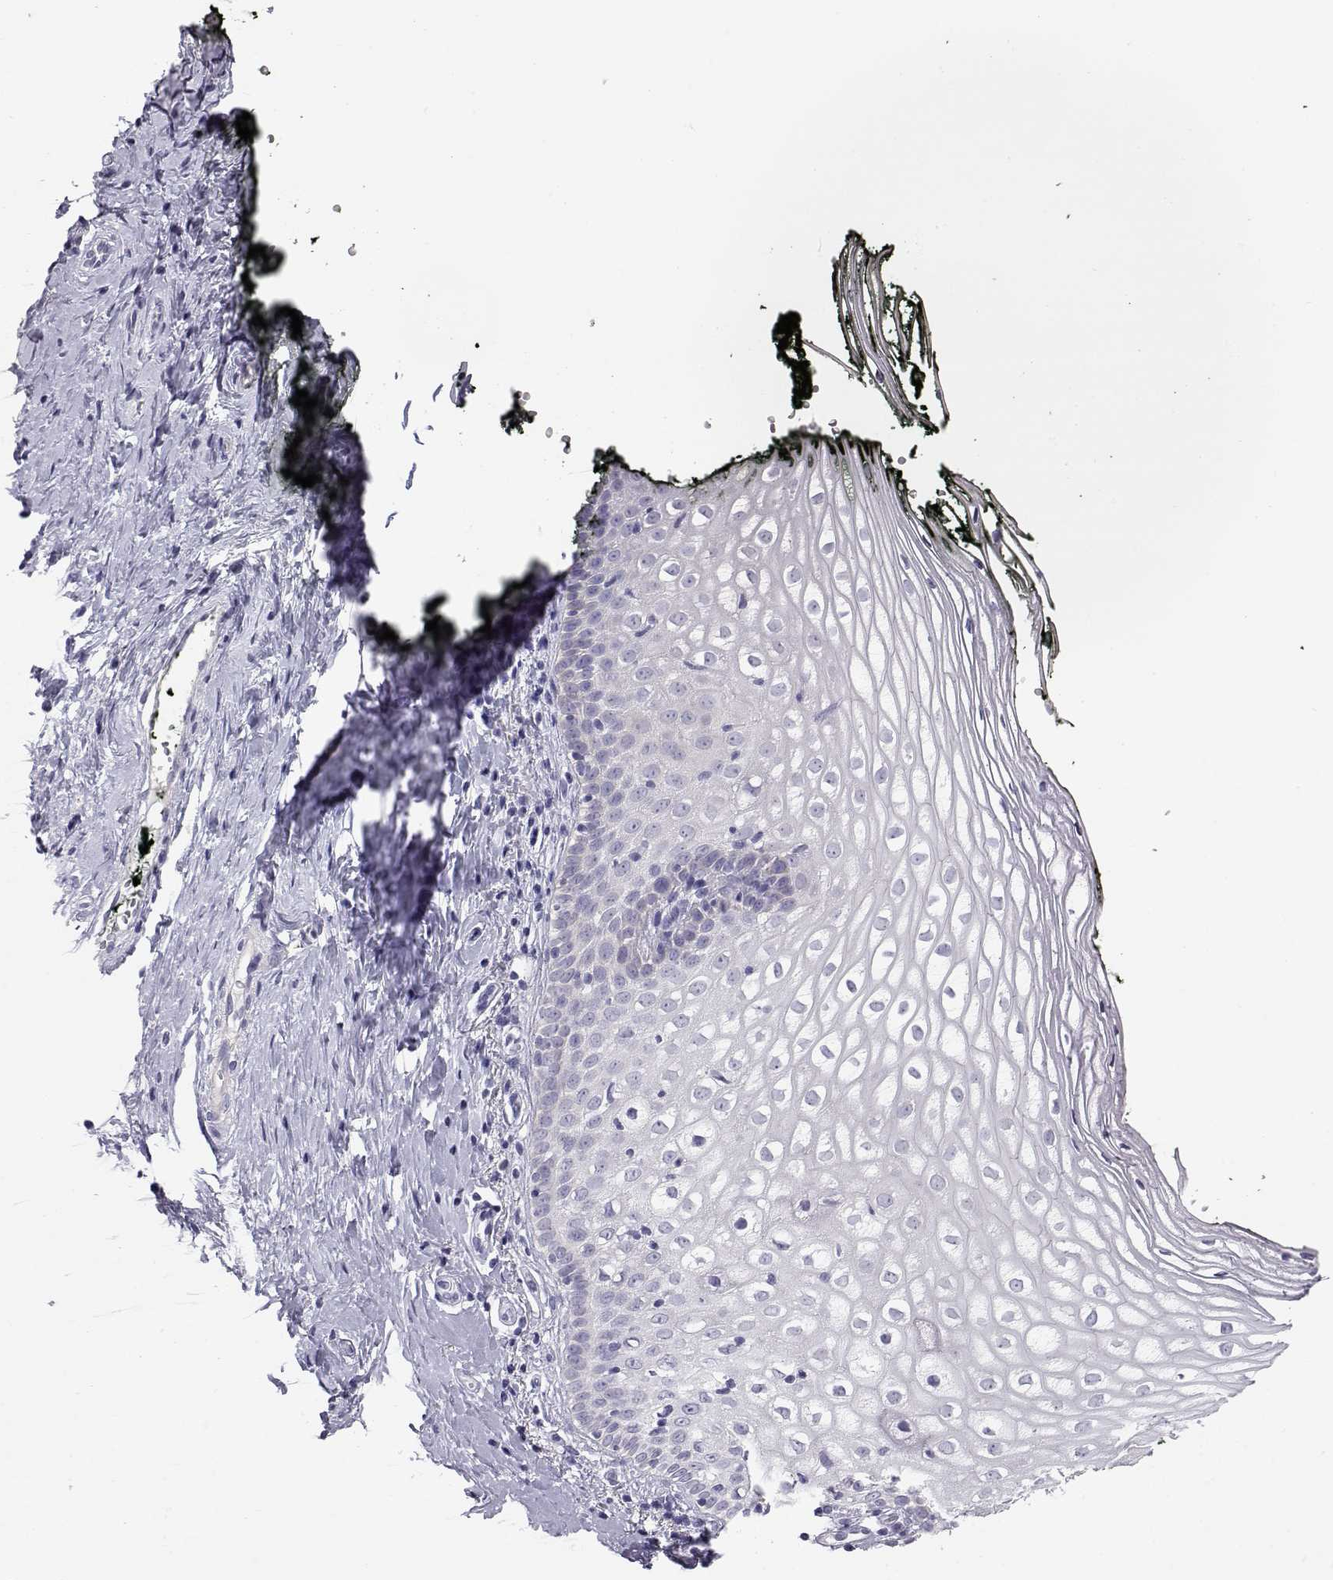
{"staining": {"intensity": "negative", "quantity": "none", "location": "none"}, "tissue": "vagina", "cell_type": "Squamous epithelial cells", "image_type": "normal", "snomed": [{"axis": "morphology", "description": "Normal tissue, NOS"}, {"axis": "topography", "description": "Vagina"}], "caption": "Squamous epithelial cells are negative for protein expression in normal human vagina. Nuclei are stained in blue.", "gene": "KCNMB4", "patient": {"sex": "female", "age": 47}}